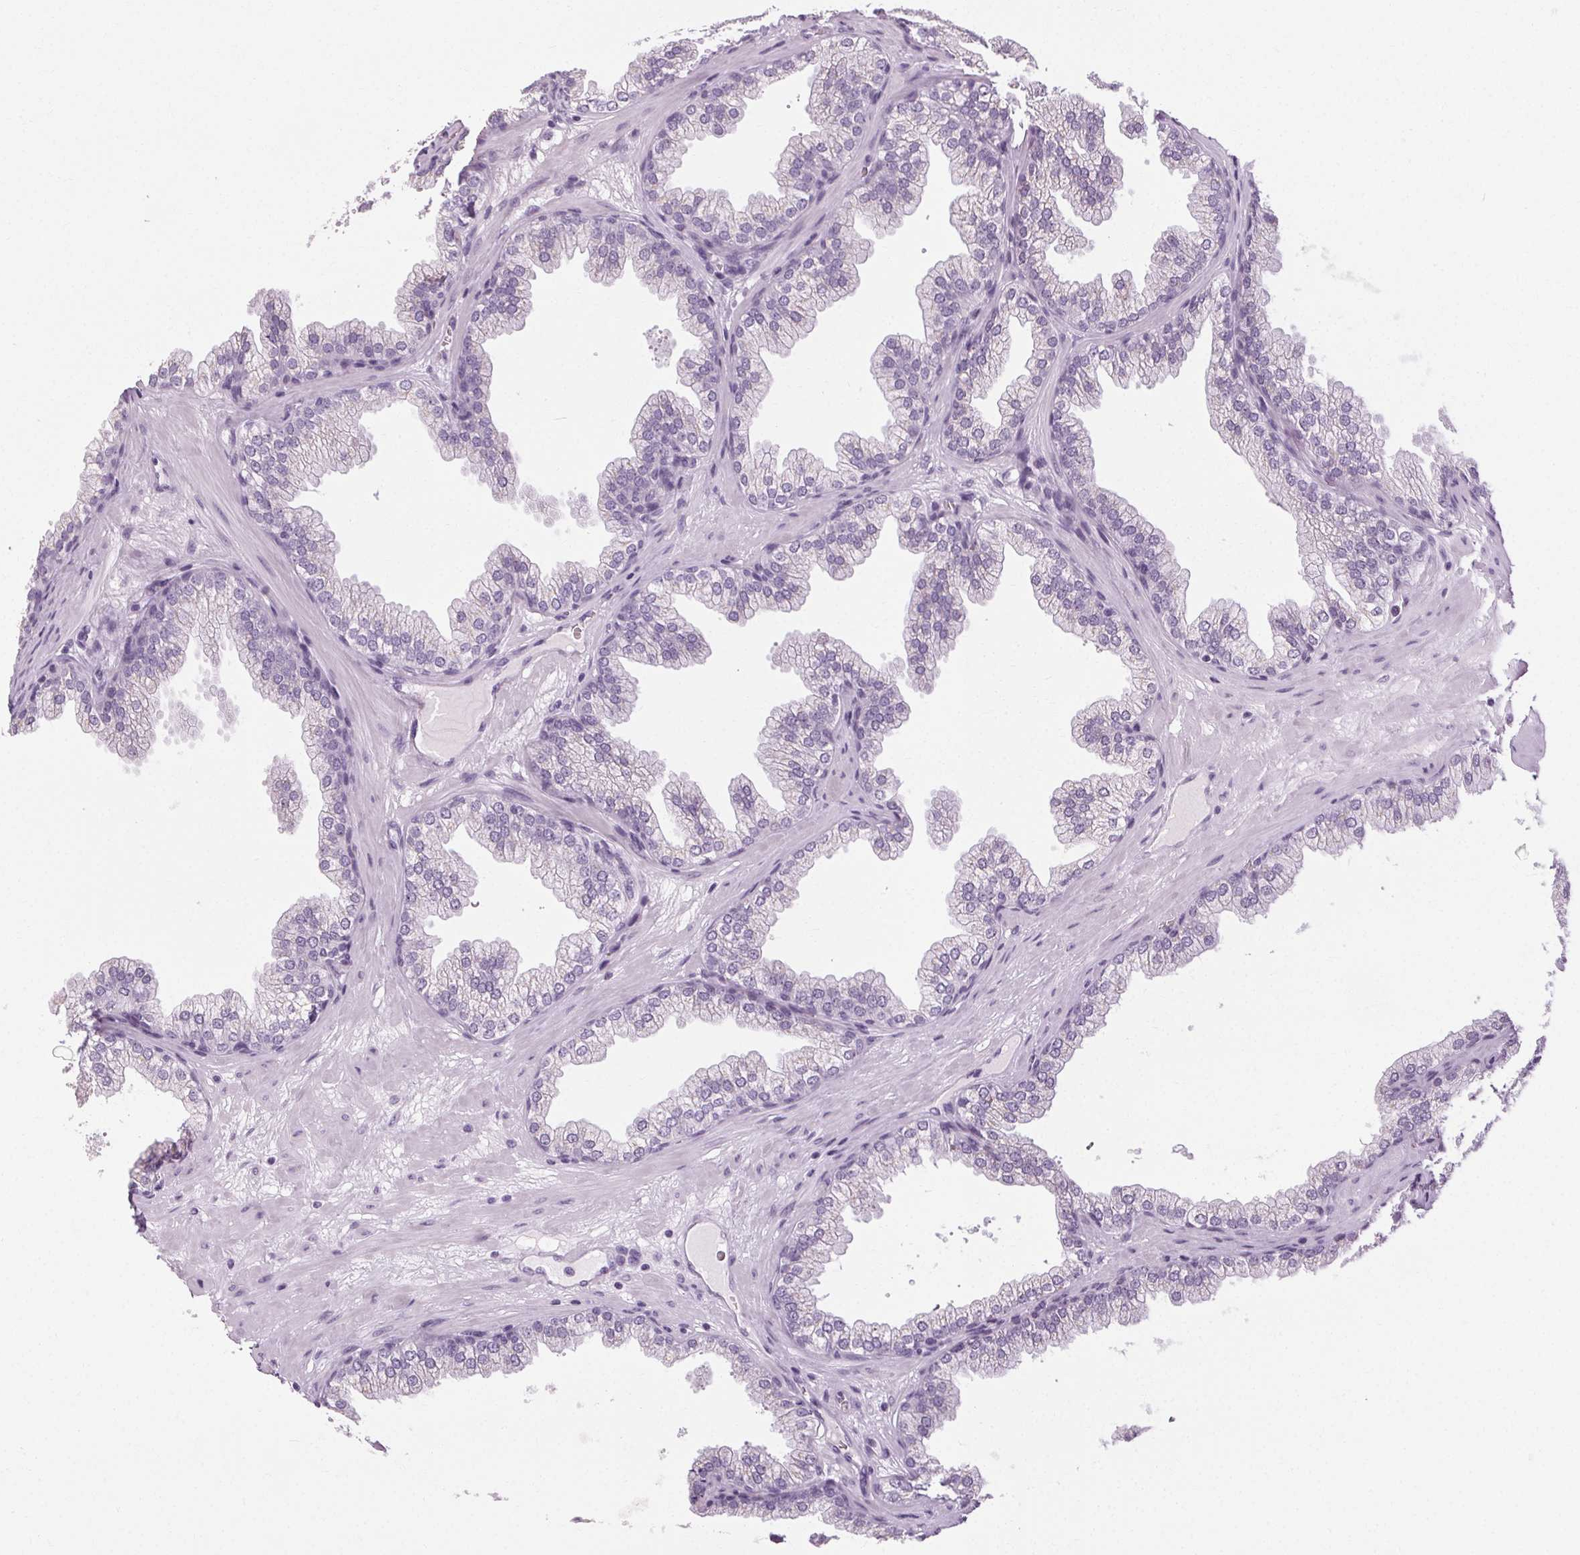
{"staining": {"intensity": "negative", "quantity": "none", "location": "none"}, "tissue": "prostate", "cell_type": "Glandular cells", "image_type": "normal", "snomed": [{"axis": "morphology", "description": "Normal tissue, NOS"}, {"axis": "topography", "description": "Prostate"}], "caption": "Immunohistochemistry (IHC) of benign prostate shows no expression in glandular cells. (Immunohistochemistry, brightfield microscopy, high magnification).", "gene": "POMC", "patient": {"sex": "male", "age": 37}}